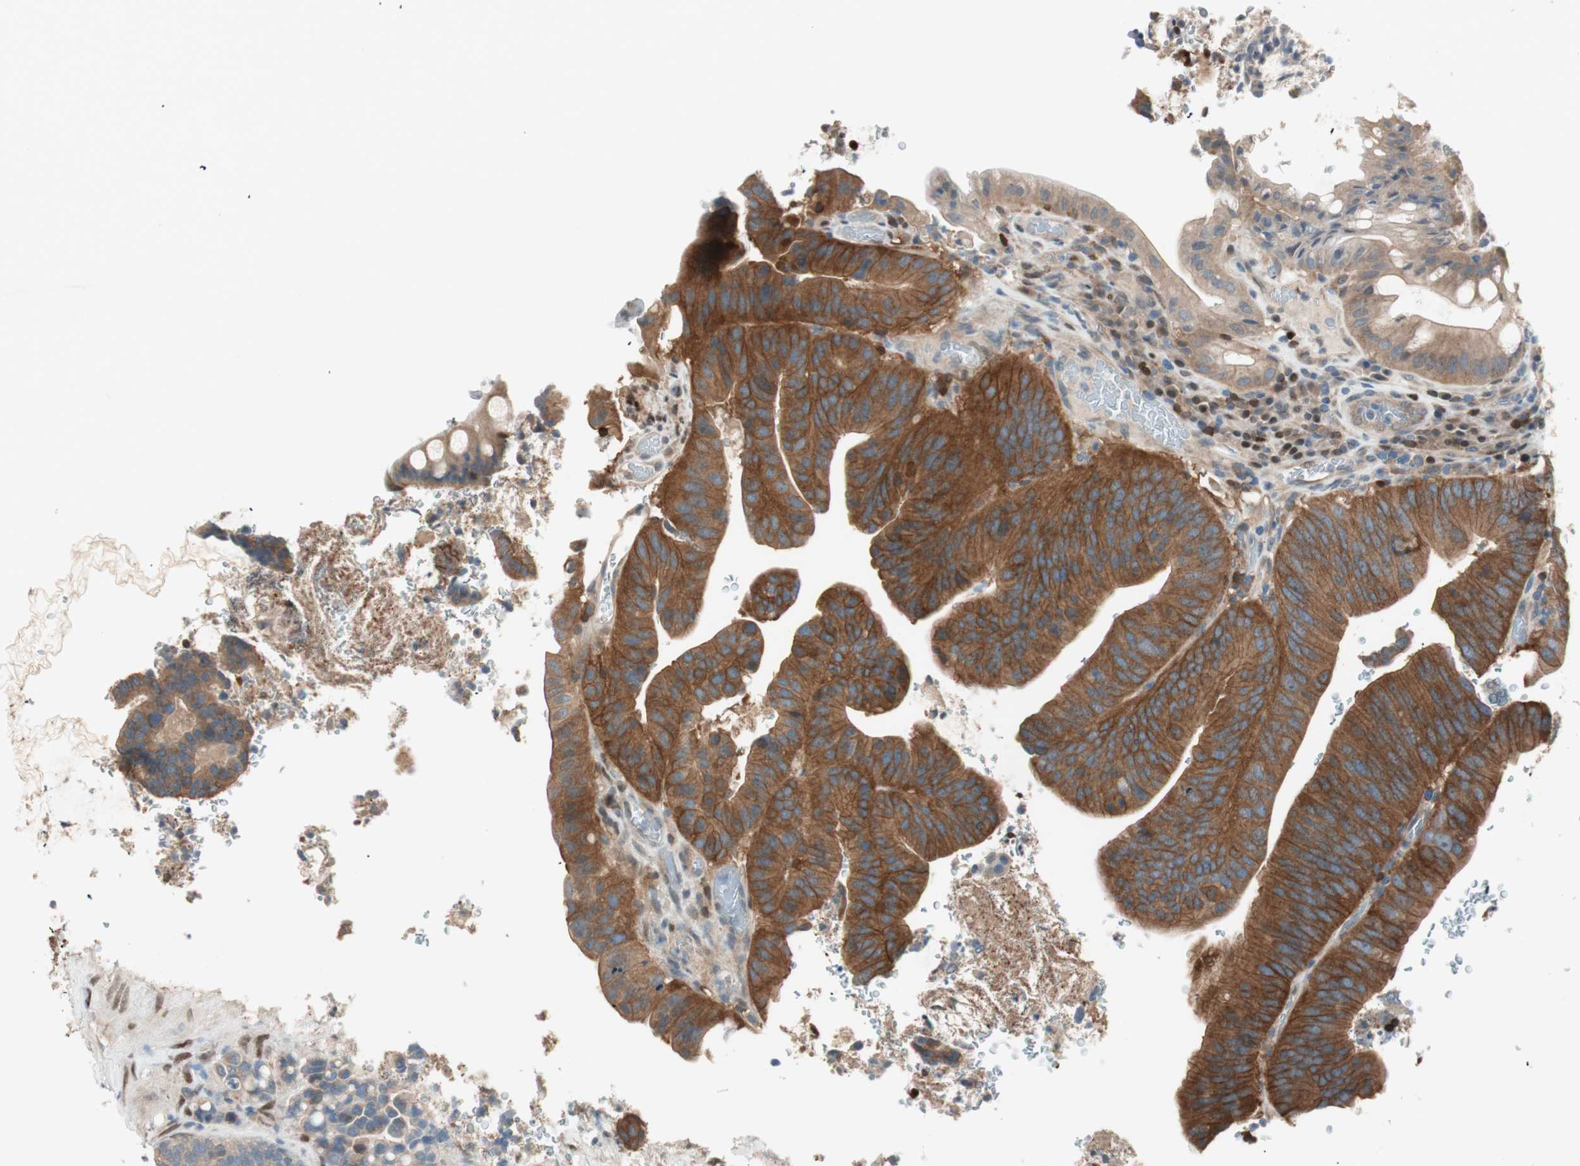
{"staining": {"intensity": "strong", "quantity": ">75%", "location": "cytoplasmic/membranous"}, "tissue": "colorectal cancer", "cell_type": "Tumor cells", "image_type": "cancer", "snomed": [{"axis": "morphology", "description": "Normal tissue, NOS"}, {"axis": "morphology", "description": "Adenocarcinoma, NOS"}, {"axis": "topography", "description": "Colon"}], "caption": "Immunohistochemical staining of human adenocarcinoma (colorectal) displays high levels of strong cytoplasmic/membranous staining in approximately >75% of tumor cells. (Stains: DAB in brown, nuclei in blue, Microscopy: brightfield microscopy at high magnification).", "gene": "BIN1", "patient": {"sex": "male", "age": 82}}